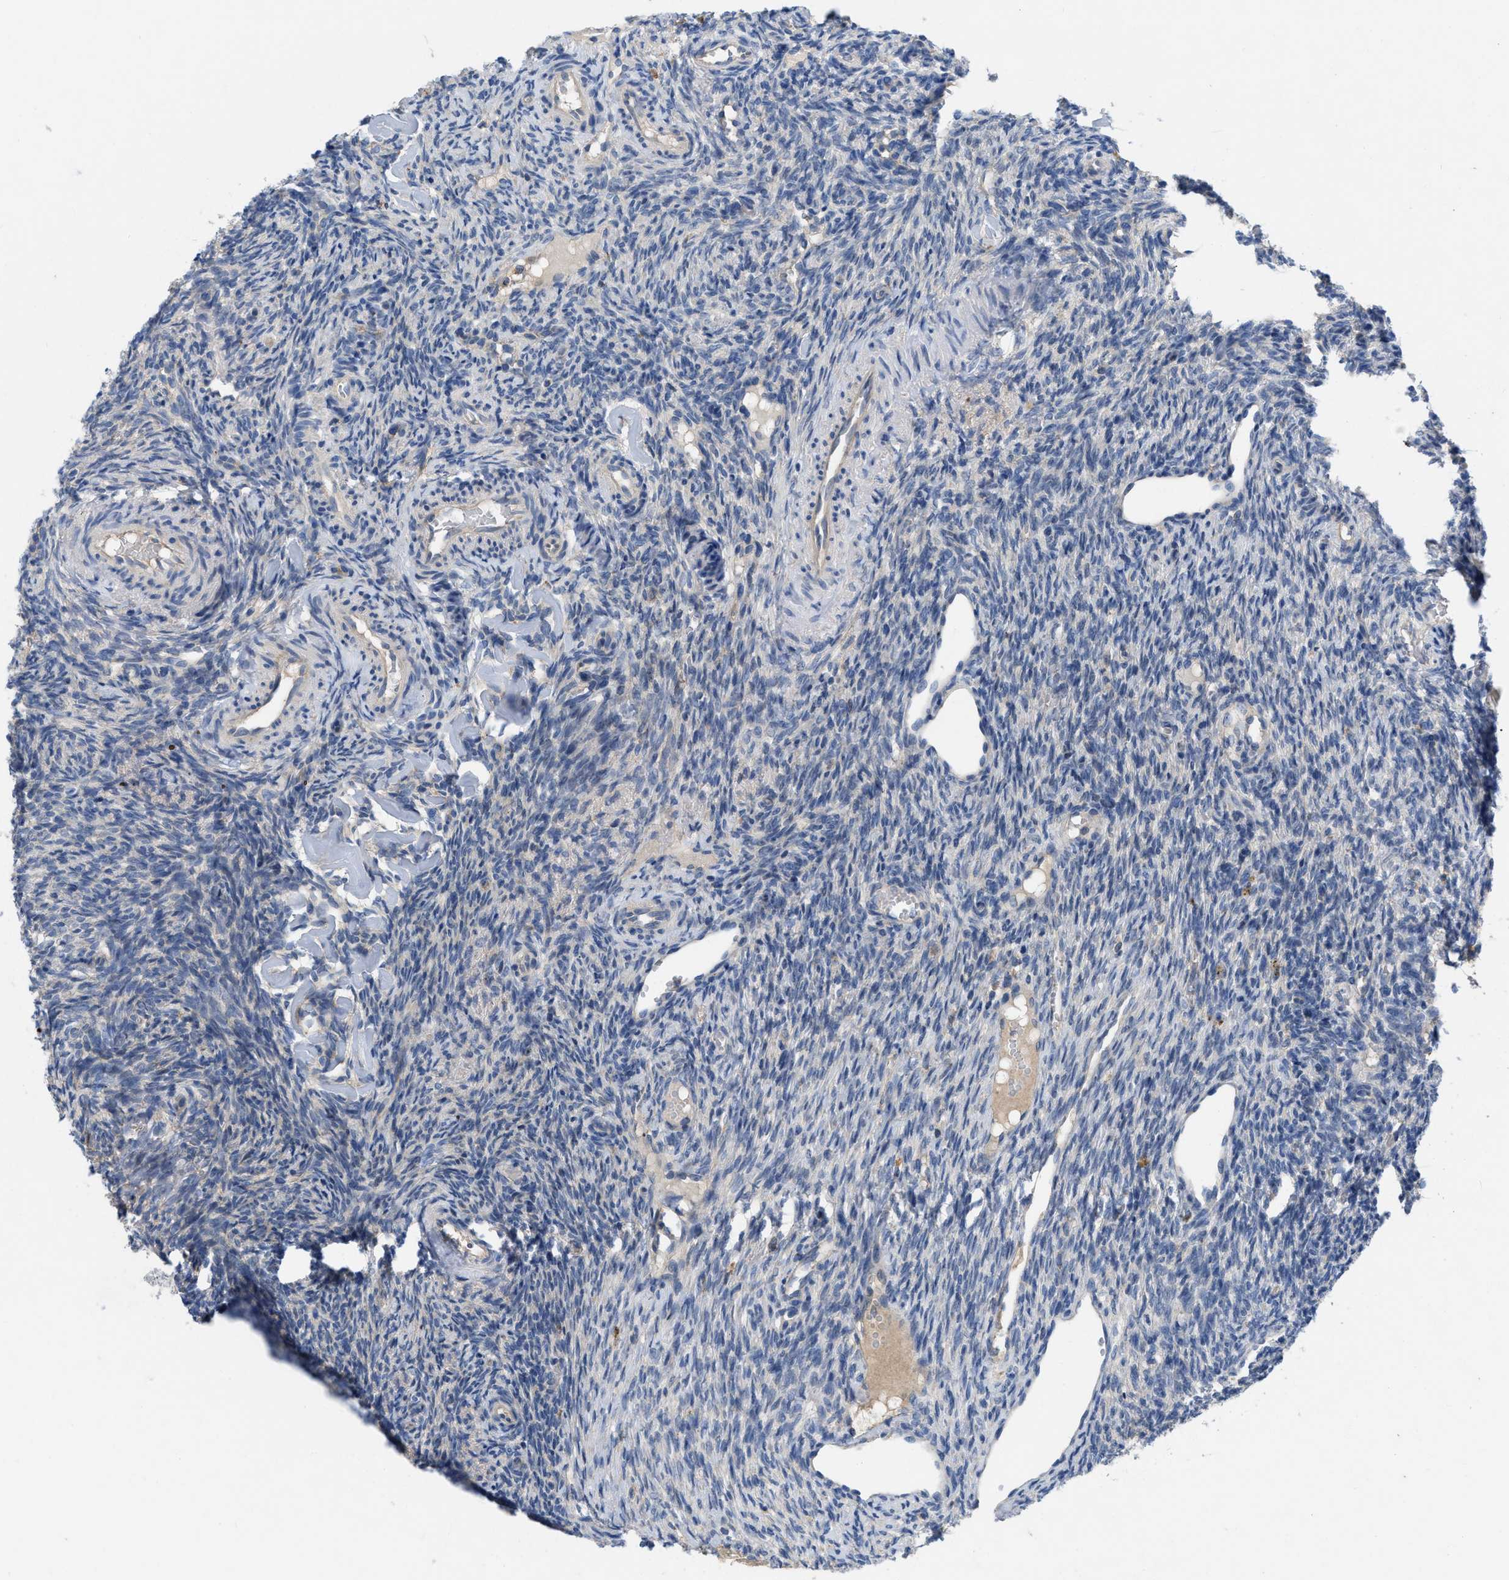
{"staining": {"intensity": "moderate", "quantity": ">75%", "location": "cytoplasmic/membranous"}, "tissue": "ovary", "cell_type": "Follicle cells", "image_type": "normal", "snomed": [{"axis": "morphology", "description": "Normal tissue, NOS"}, {"axis": "topography", "description": "Ovary"}], "caption": "This is an image of immunohistochemistry staining of normal ovary, which shows moderate positivity in the cytoplasmic/membranous of follicle cells.", "gene": "TMEM131", "patient": {"sex": "female", "age": 41}}